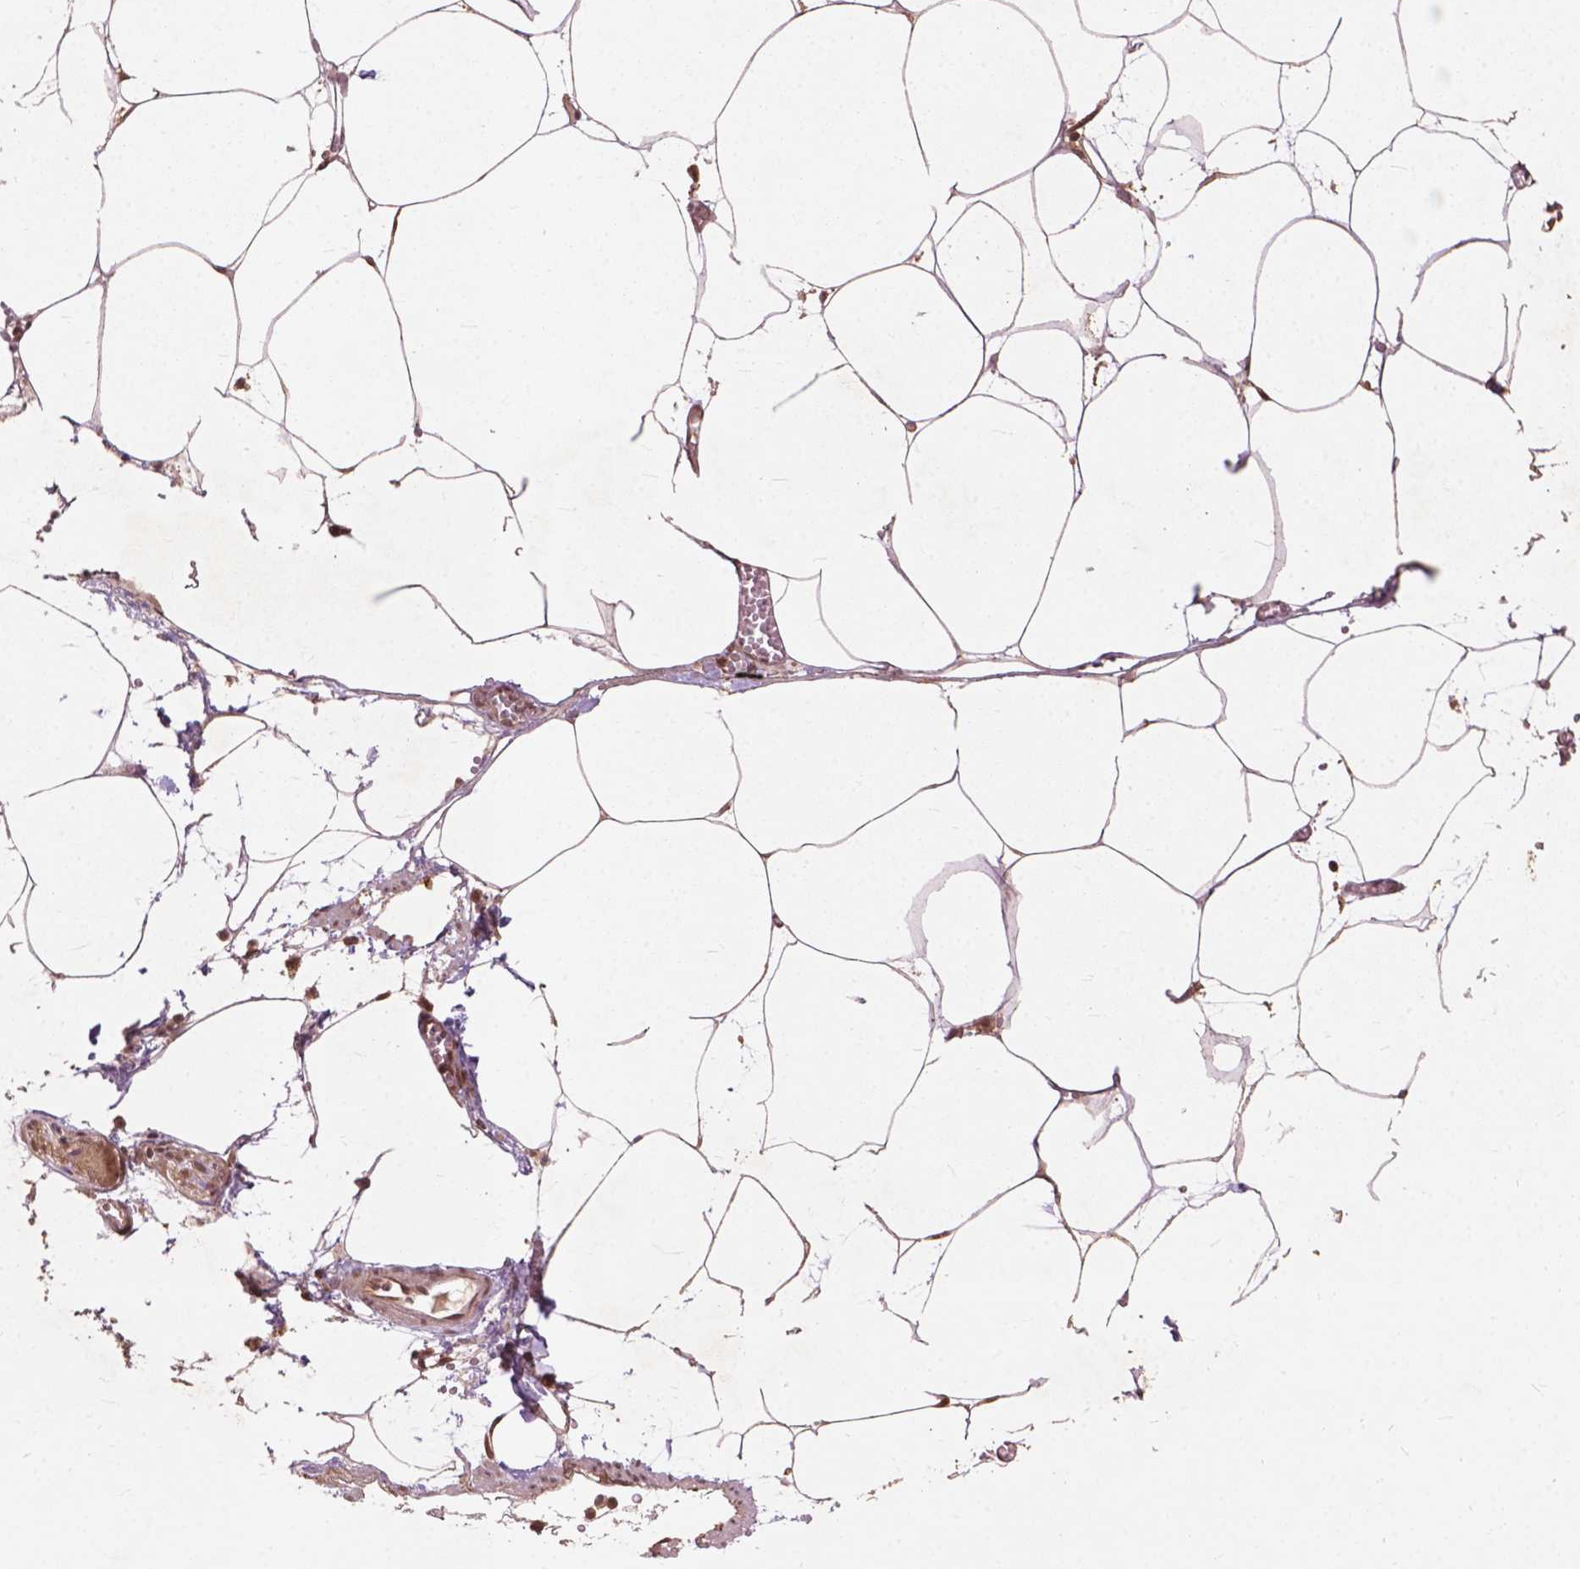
{"staining": {"intensity": "moderate", "quantity": "25%-75%", "location": "nuclear"}, "tissue": "adipose tissue", "cell_type": "Adipocytes", "image_type": "normal", "snomed": [{"axis": "morphology", "description": "Normal tissue, NOS"}, {"axis": "topography", "description": "Adipose tissue"}, {"axis": "topography", "description": "Pancreas"}, {"axis": "topography", "description": "Peripheral nerve tissue"}], "caption": "IHC micrograph of unremarkable adipose tissue stained for a protein (brown), which exhibits medium levels of moderate nuclear expression in approximately 25%-75% of adipocytes.", "gene": "SSU72", "patient": {"sex": "female", "age": 58}}